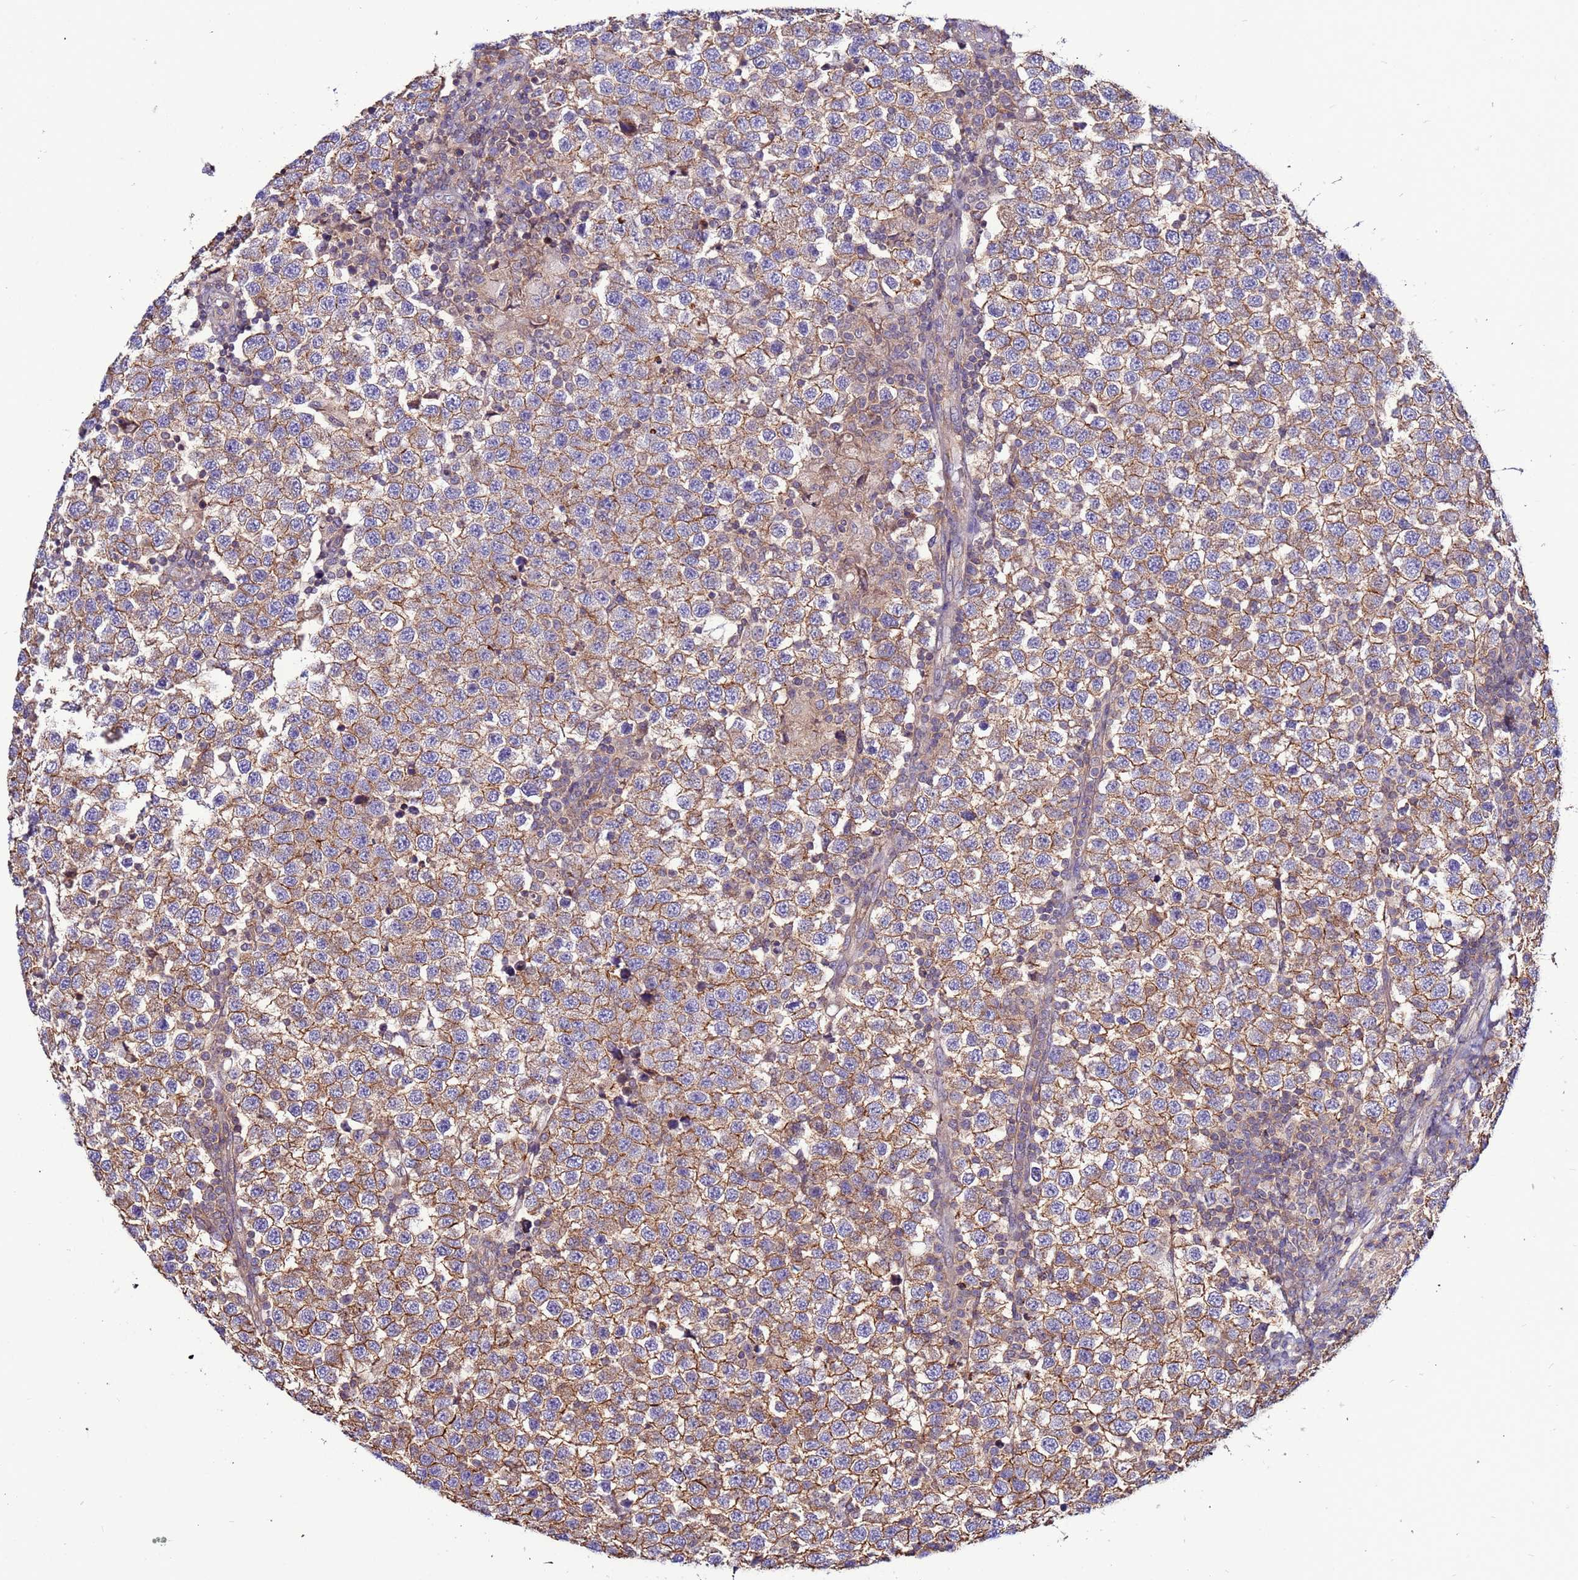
{"staining": {"intensity": "moderate", "quantity": ">75%", "location": "cytoplasmic/membranous"}, "tissue": "testis cancer", "cell_type": "Tumor cells", "image_type": "cancer", "snomed": [{"axis": "morphology", "description": "Seminoma, NOS"}, {"axis": "topography", "description": "Testis"}], "caption": "Immunohistochemistry (IHC) micrograph of neoplastic tissue: testis cancer (seminoma) stained using IHC demonstrates medium levels of moderate protein expression localized specifically in the cytoplasmic/membranous of tumor cells, appearing as a cytoplasmic/membranous brown color.", "gene": "NRN1L", "patient": {"sex": "male", "age": 34}}